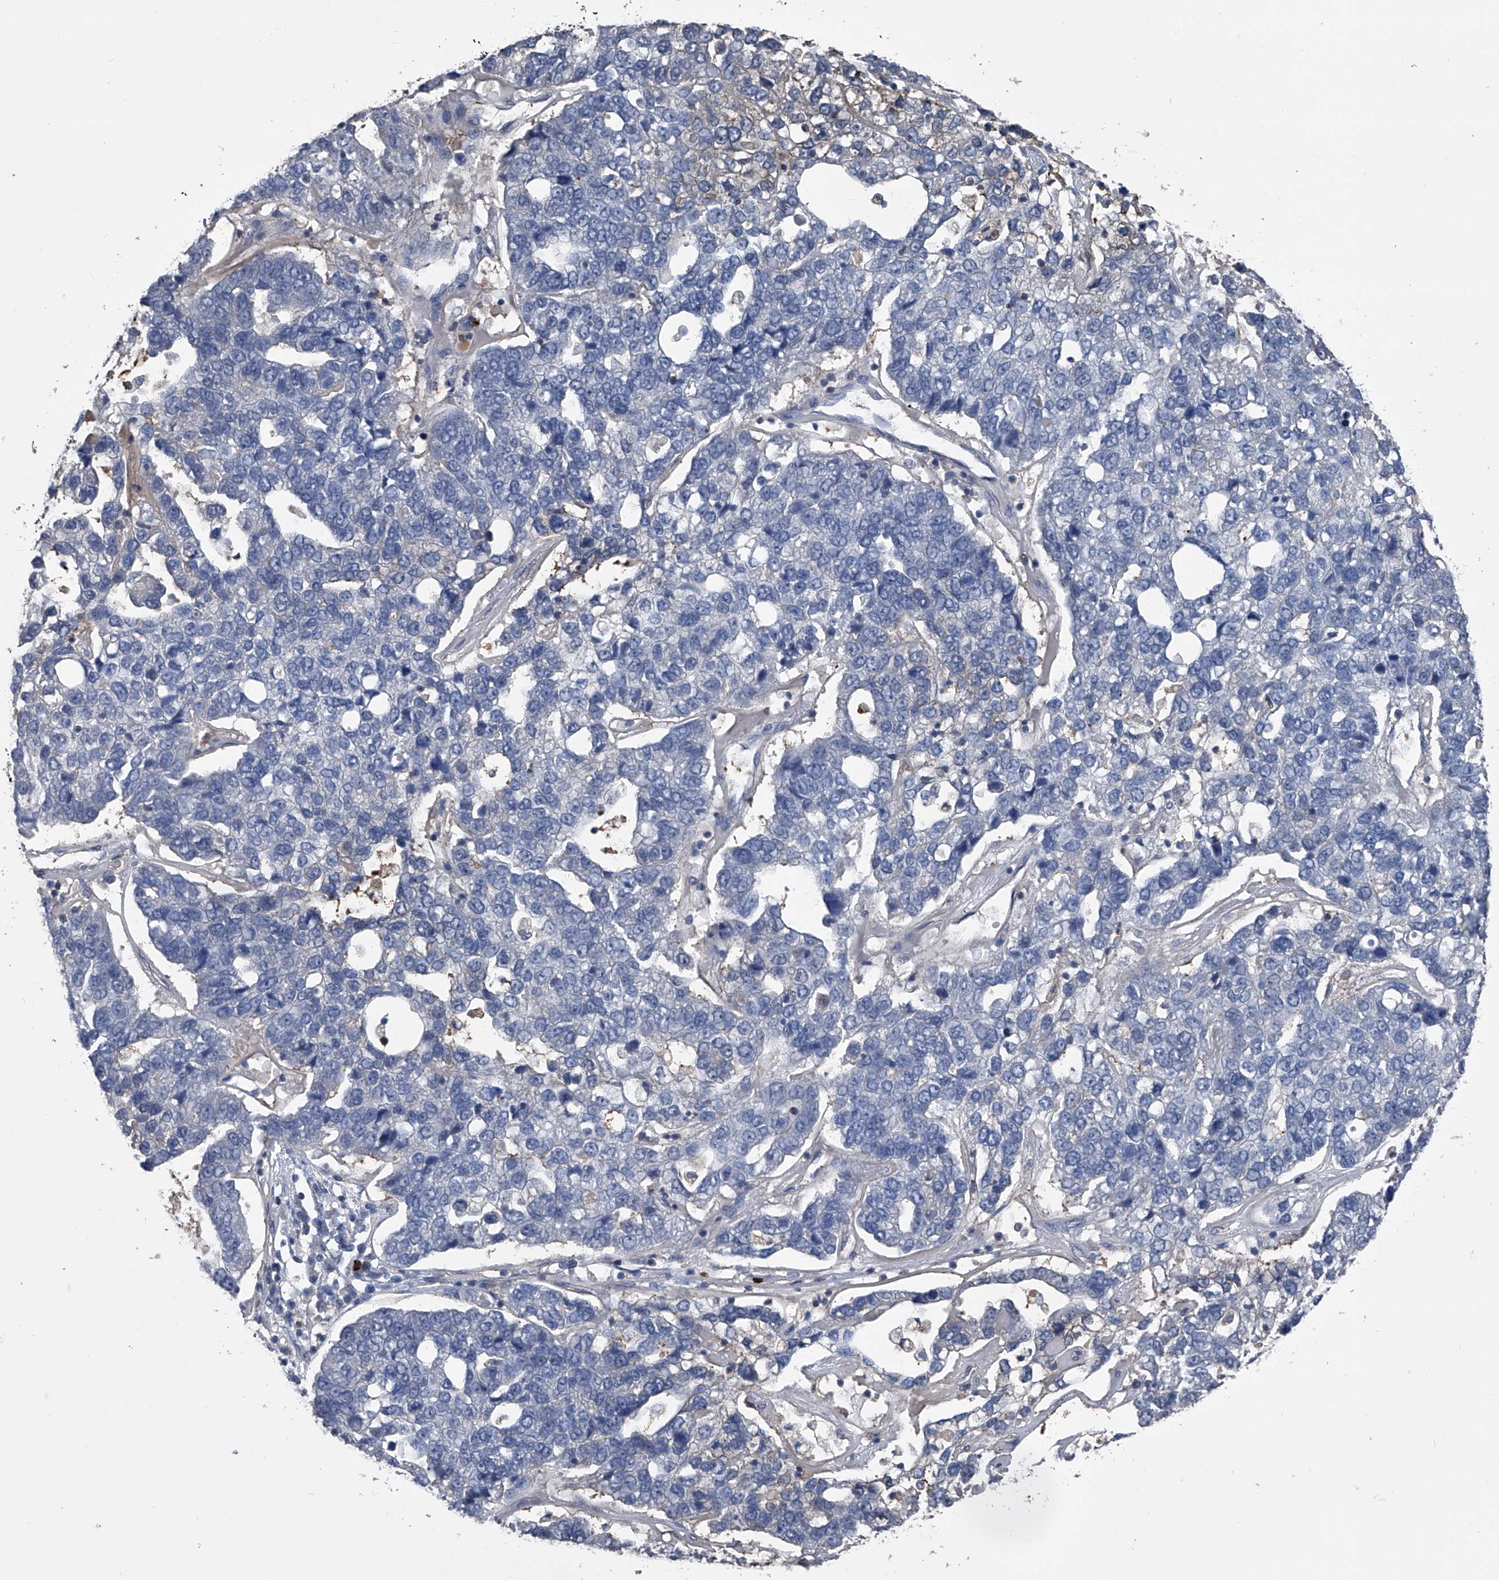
{"staining": {"intensity": "negative", "quantity": "none", "location": "none"}, "tissue": "pancreatic cancer", "cell_type": "Tumor cells", "image_type": "cancer", "snomed": [{"axis": "morphology", "description": "Adenocarcinoma, NOS"}, {"axis": "topography", "description": "Pancreas"}], "caption": "DAB (3,3'-diaminobenzidine) immunohistochemical staining of adenocarcinoma (pancreatic) exhibits no significant positivity in tumor cells.", "gene": "KIF13A", "patient": {"sex": "female", "age": 61}}